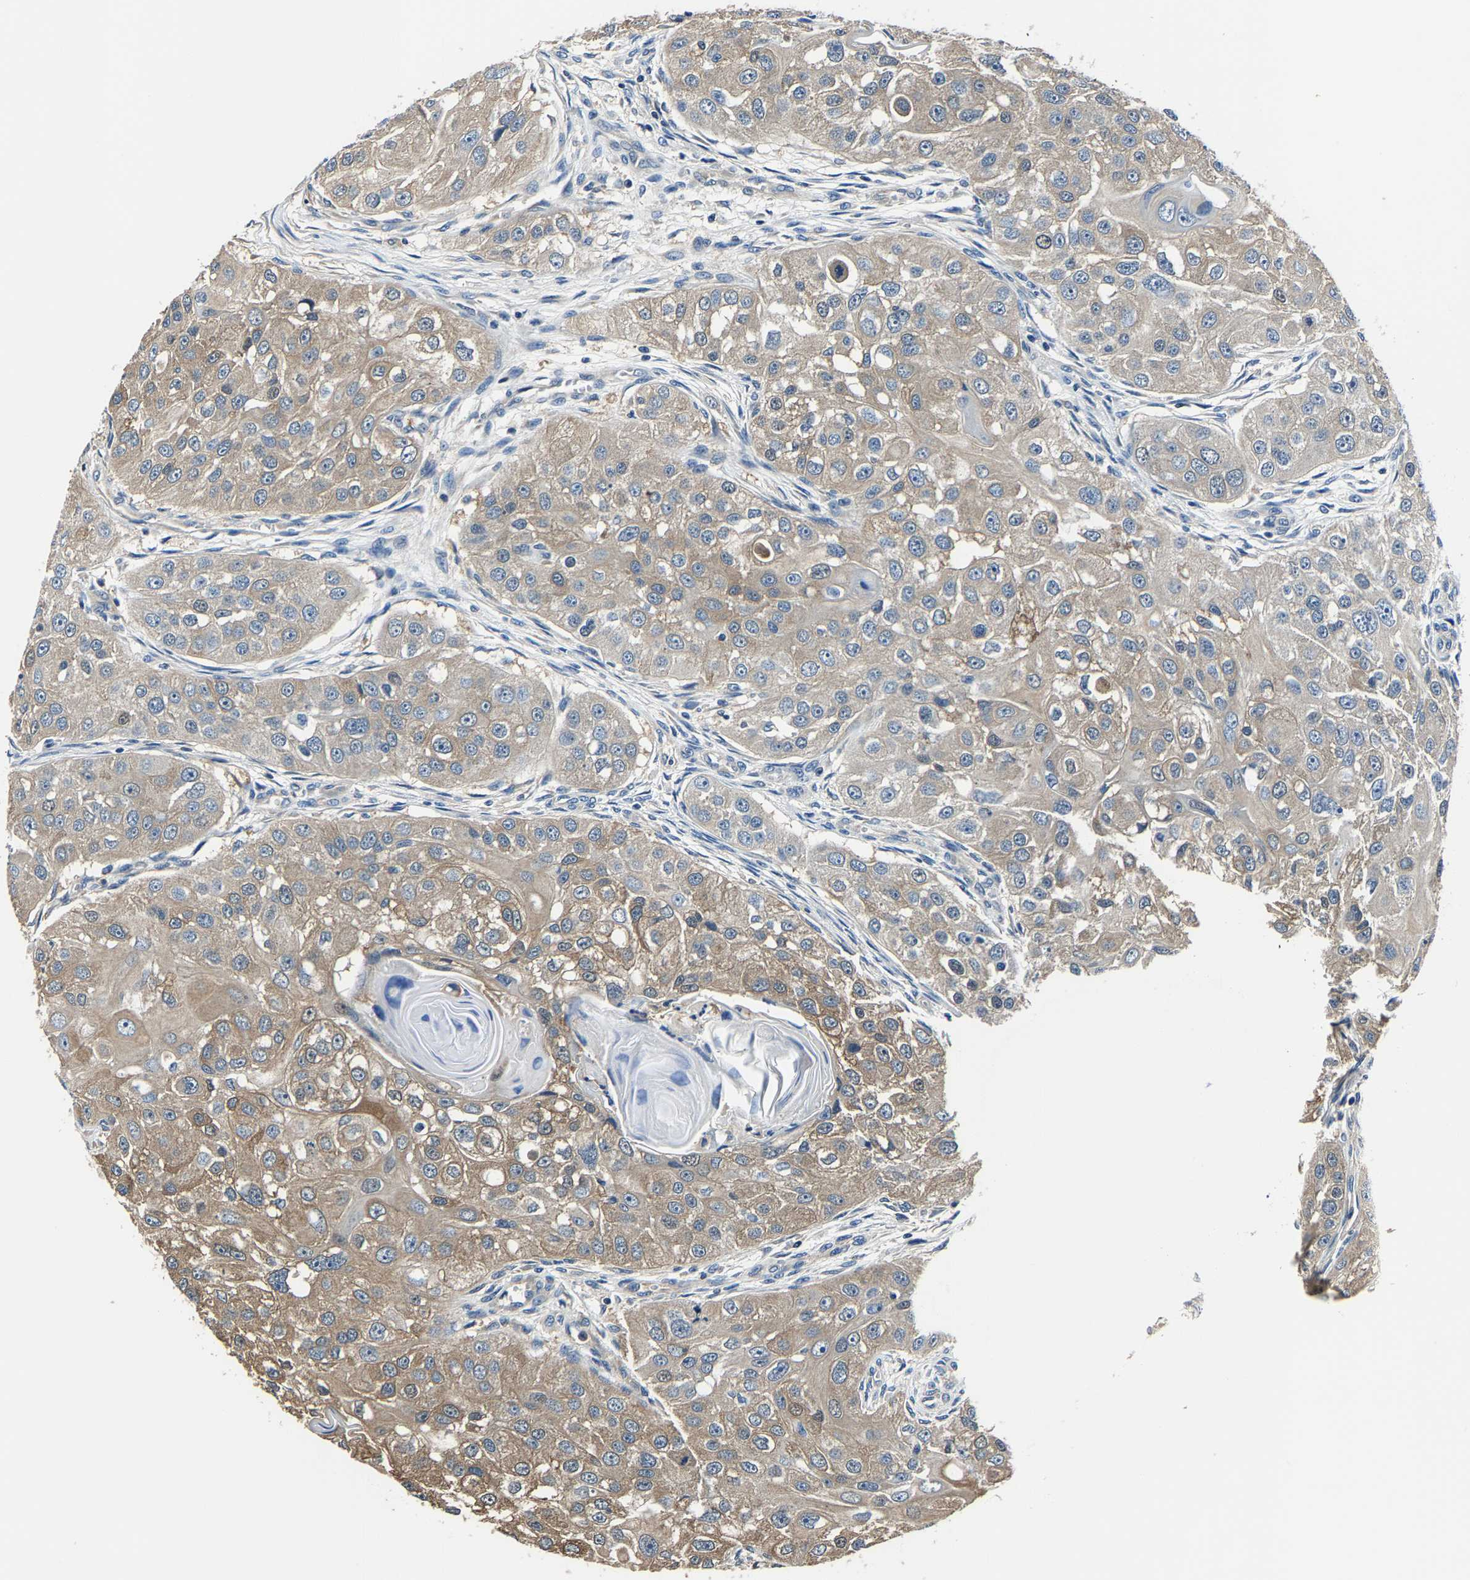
{"staining": {"intensity": "weak", "quantity": ">75%", "location": "cytoplasmic/membranous"}, "tissue": "head and neck cancer", "cell_type": "Tumor cells", "image_type": "cancer", "snomed": [{"axis": "morphology", "description": "Normal tissue, NOS"}, {"axis": "morphology", "description": "Squamous cell carcinoma, NOS"}, {"axis": "topography", "description": "Skeletal muscle"}, {"axis": "topography", "description": "Head-Neck"}], "caption": "Human head and neck cancer (squamous cell carcinoma) stained with a protein marker exhibits weak staining in tumor cells.", "gene": "ALDOB", "patient": {"sex": "male", "age": 51}}